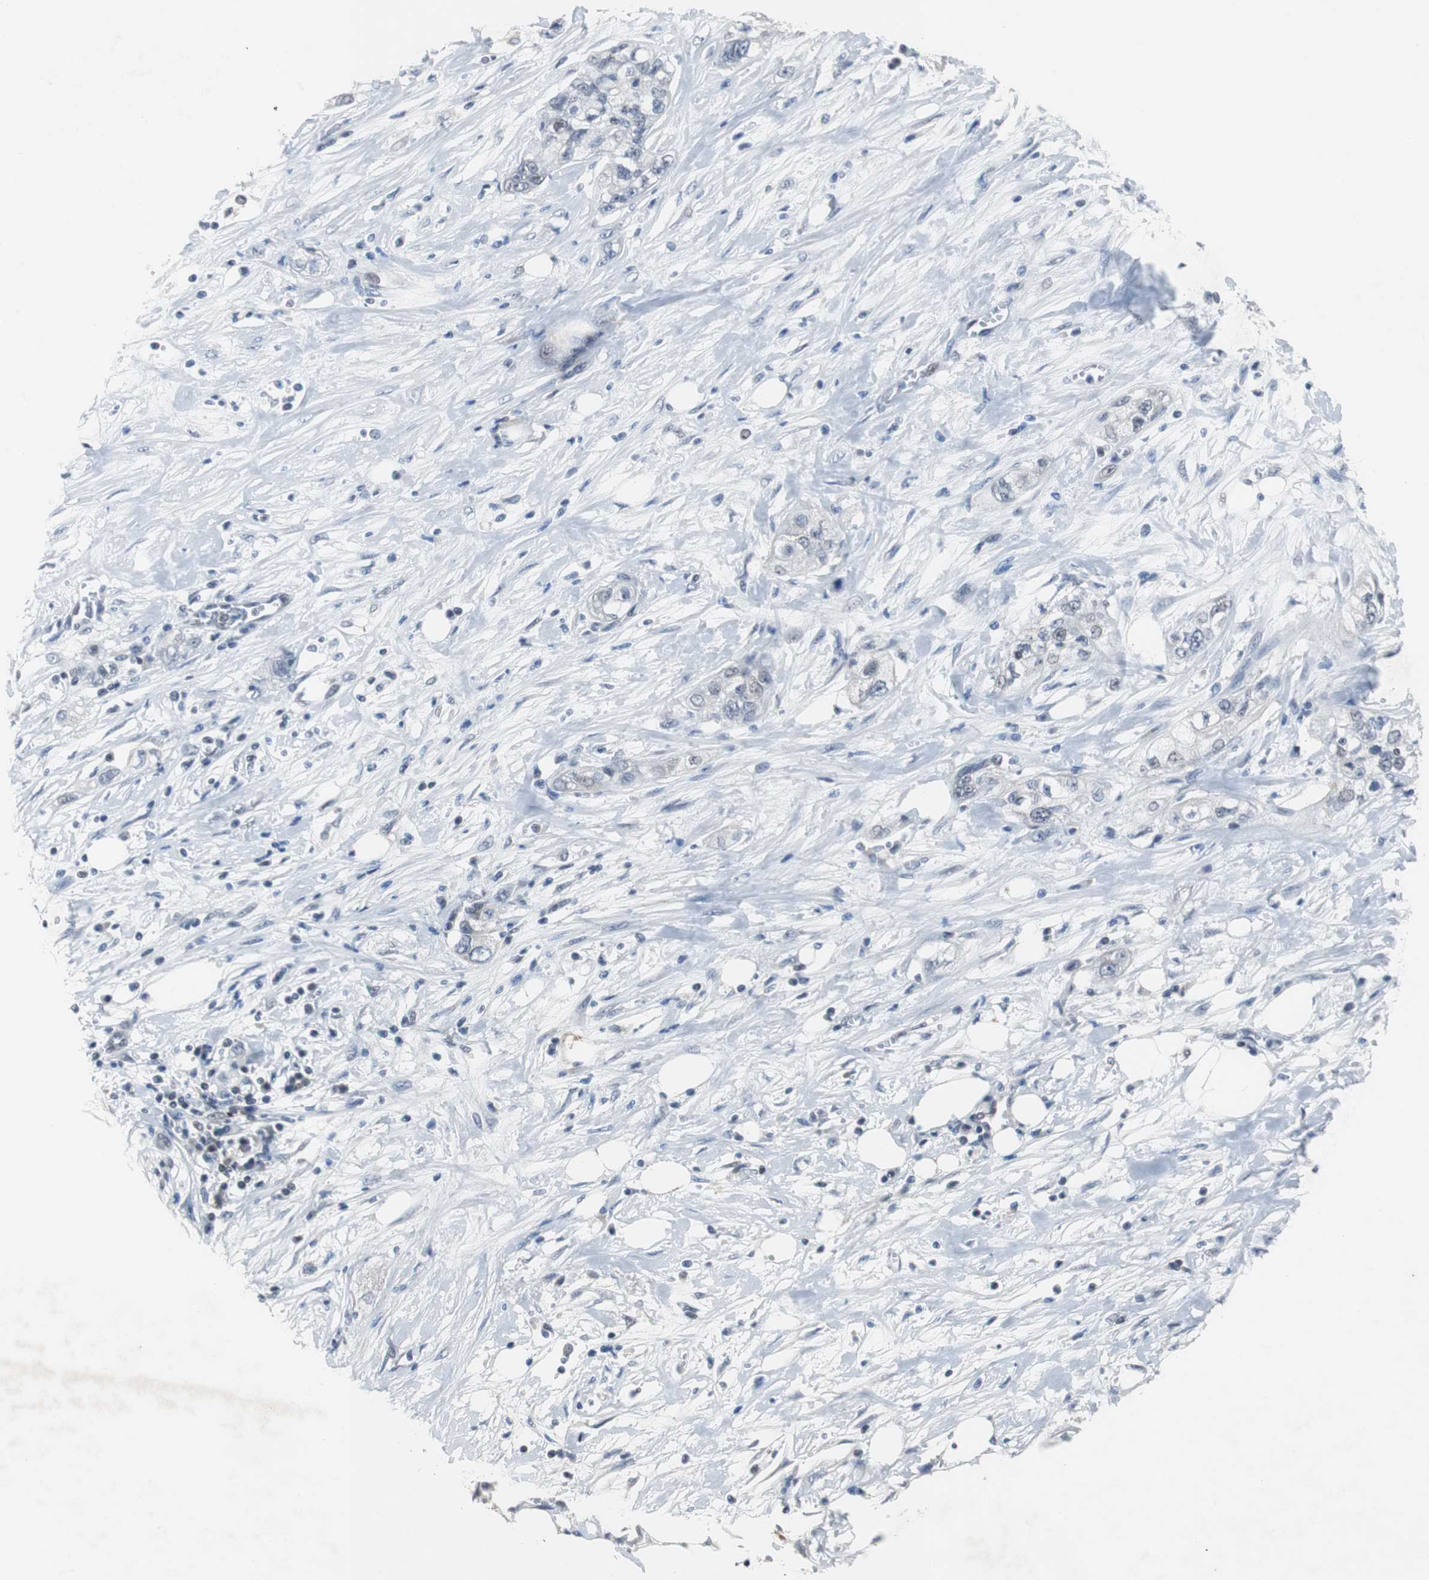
{"staining": {"intensity": "negative", "quantity": "none", "location": "none"}, "tissue": "pancreatic cancer", "cell_type": "Tumor cells", "image_type": "cancer", "snomed": [{"axis": "morphology", "description": "Adenocarcinoma, NOS"}, {"axis": "topography", "description": "Pancreas"}], "caption": "The immunohistochemistry micrograph has no significant expression in tumor cells of pancreatic adenocarcinoma tissue.", "gene": "TP63", "patient": {"sex": "male", "age": 70}}